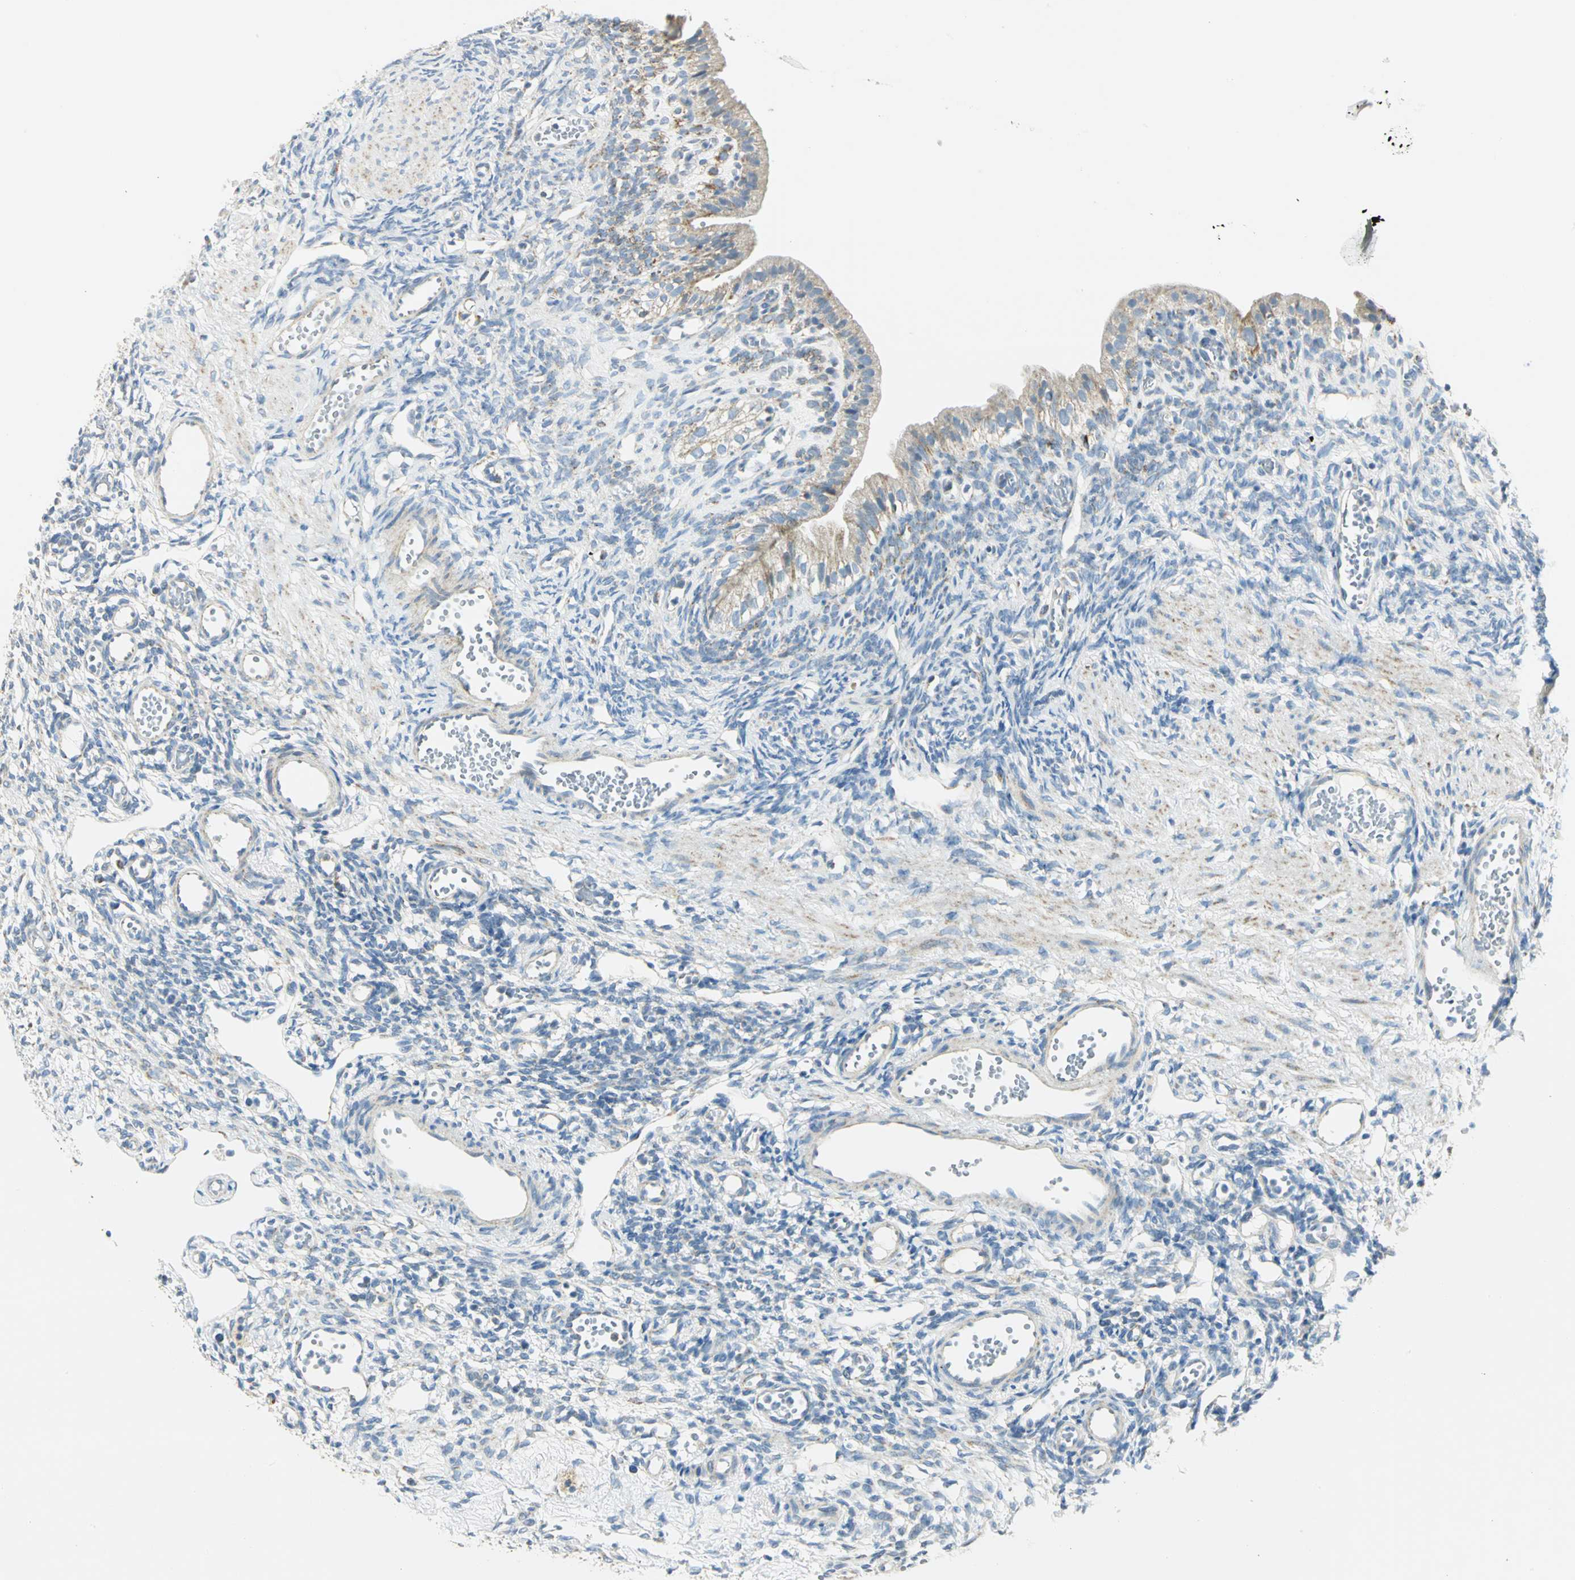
{"staining": {"intensity": "weak", "quantity": "<25%", "location": "cytoplasmic/membranous"}, "tissue": "ovary", "cell_type": "Ovarian stroma cells", "image_type": "normal", "snomed": [{"axis": "morphology", "description": "Normal tissue, NOS"}, {"axis": "topography", "description": "Ovary"}], "caption": "DAB (3,3'-diaminobenzidine) immunohistochemical staining of normal human ovary displays no significant expression in ovarian stroma cells.", "gene": "NTRK1", "patient": {"sex": "female", "age": 33}}